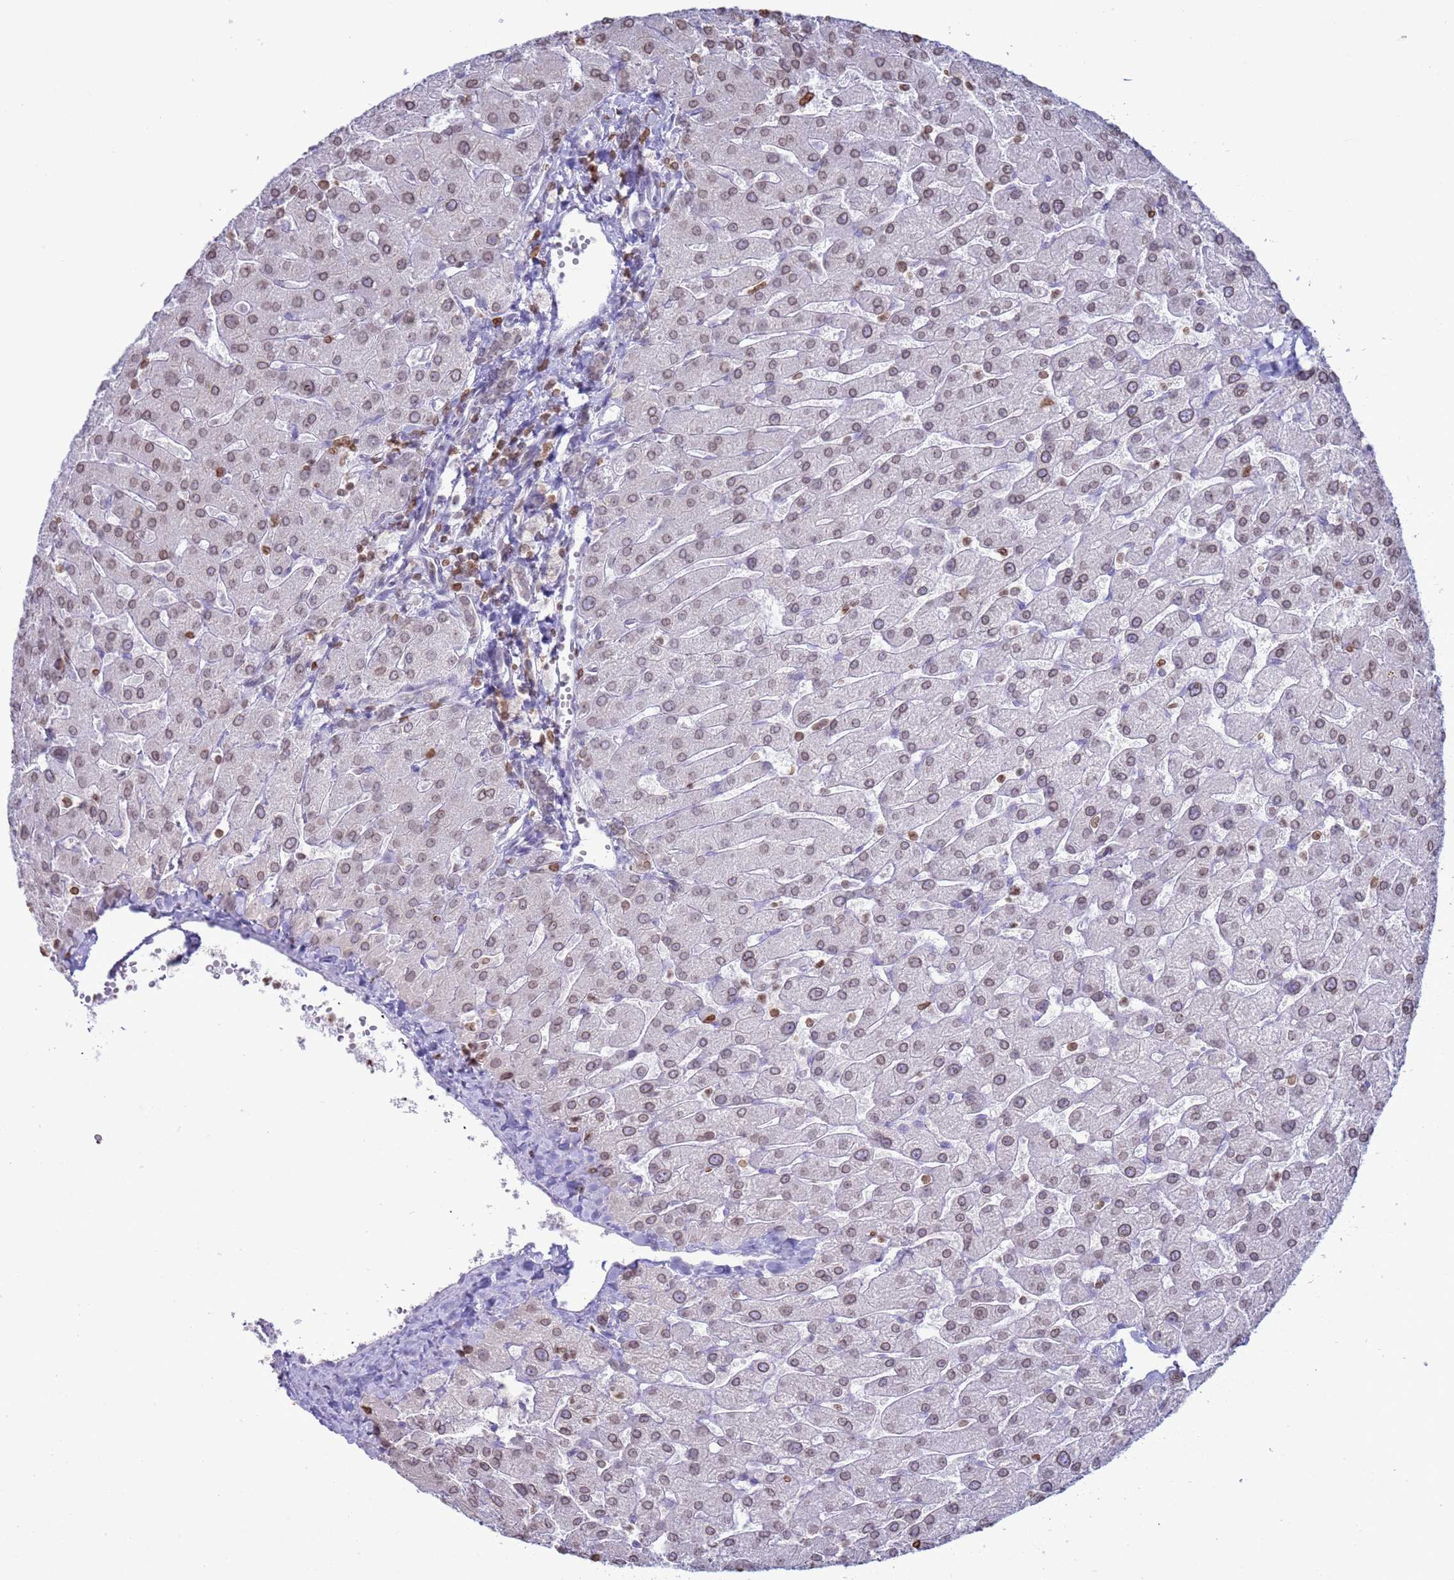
{"staining": {"intensity": "moderate", "quantity": "<25%", "location": "cytoplasmic/membranous,nuclear"}, "tissue": "liver", "cell_type": "Cholangiocytes", "image_type": "normal", "snomed": [{"axis": "morphology", "description": "Normal tissue, NOS"}, {"axis": "topography", "description": "Liver"}], "caption": "Cholangiocytes show low levels of moderate cytoplasmic/membranous,nuclear staining in about <25% of cells in unremarkable liver. The staining is performed using DAB brown chromogen to label protein expression. The nuclei are counter-stained blue using hematoxylin.", "gene": "DHX37", "patient": {"sex": "male", "age": 55}}